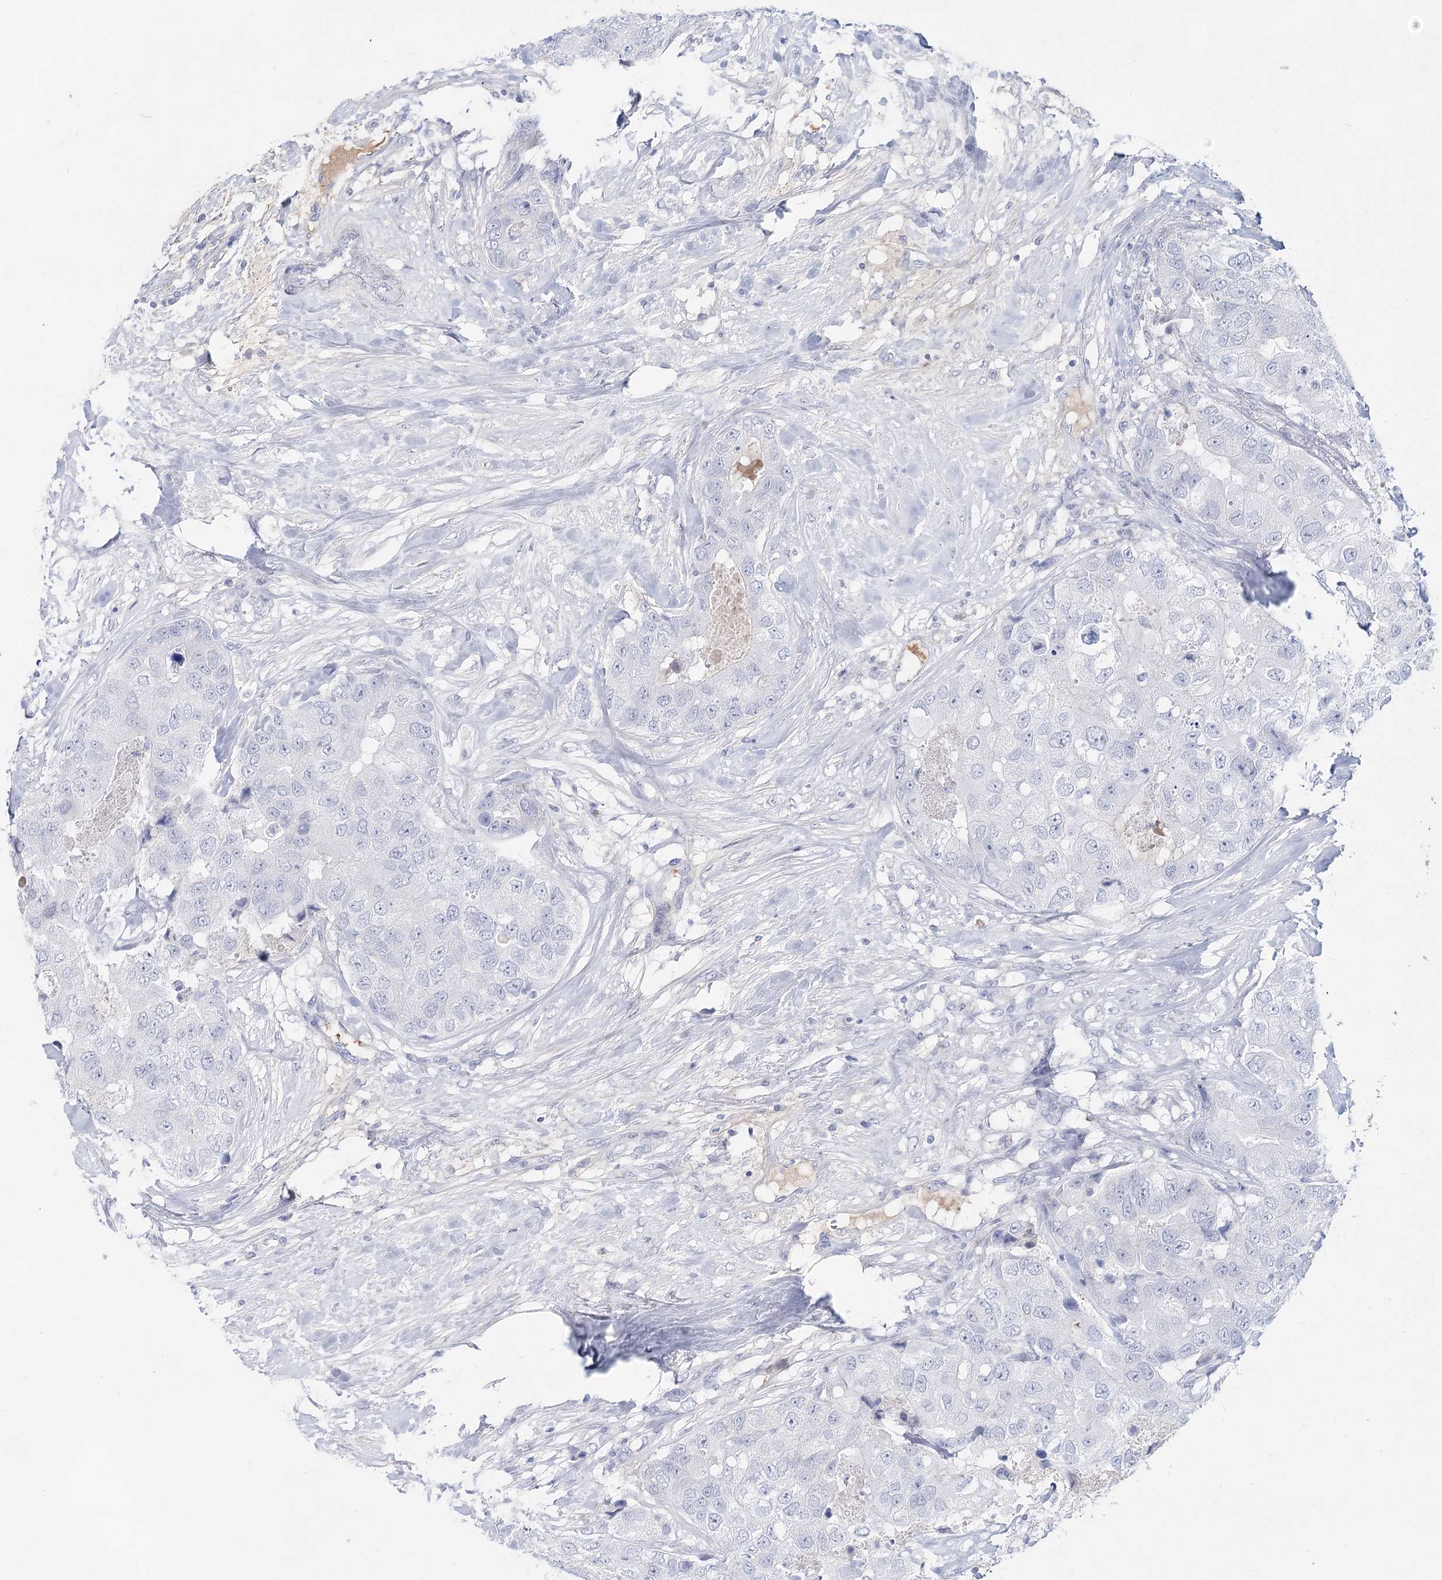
{"staining": {"intensity": "negative", "quantity": "none", "location": "none"}, "tissue": "breast cancer", "cell_type": "Tumor cells", "image_type": "cancer", "snomed": [{"axis": "morphology", "description": "Duct carcinoma"}, {"axis": "topography", "description": "Breast"}], "caption": "Tumor cells are negative for protein expression in human breast cancer.", "gene": "TASOR2", "patient": {"sex": "female", "age": 62}}